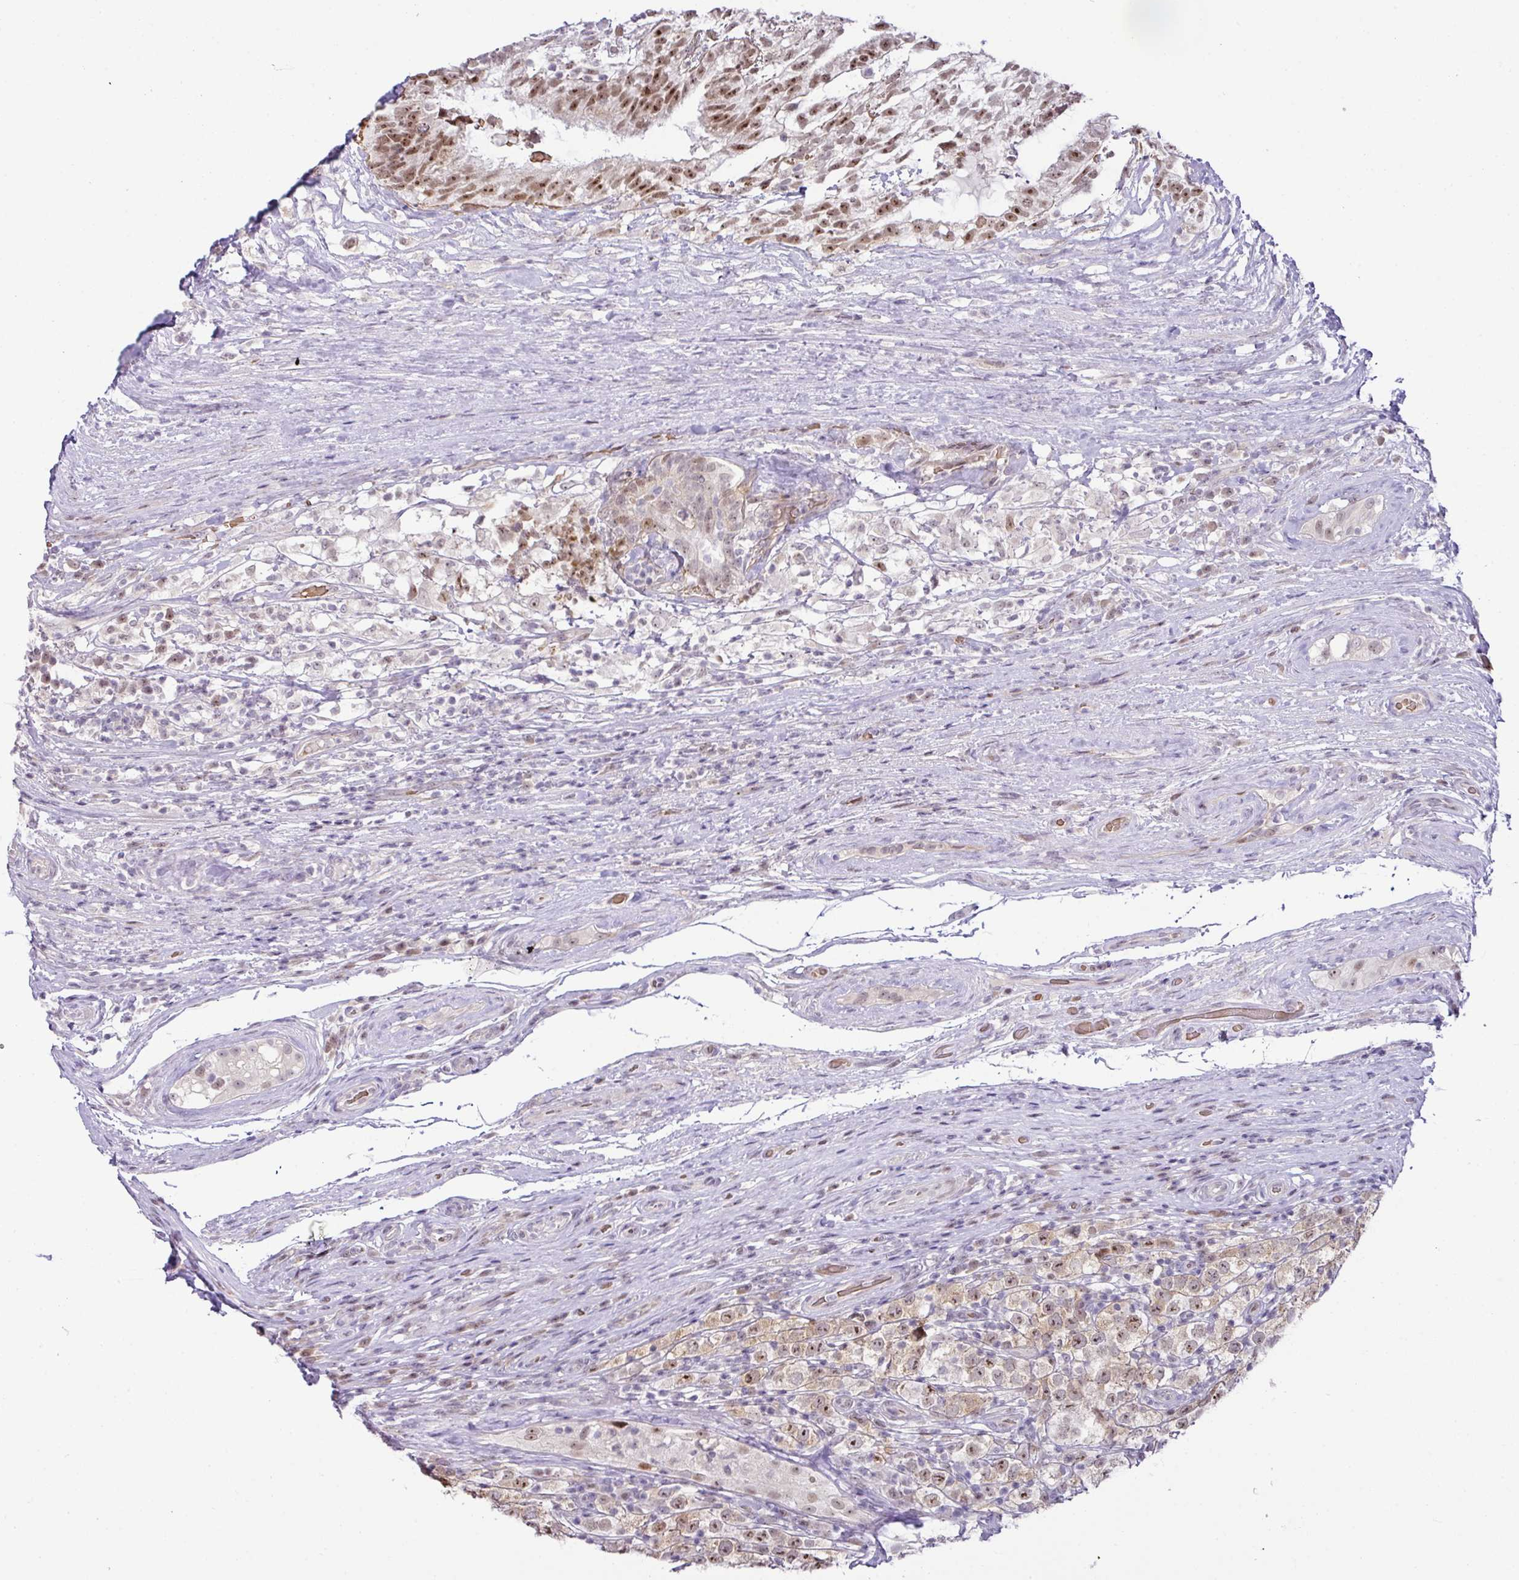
{"staining": {"intensity": "moderate", "quantity": "25%-75%", "location": "nuclear"}, "tissue": "testis cancer", "cell_type": "Tumor cells", "image_type": "cancer", "snomed": [{"axis": "morphology", "description": "Seminoma, NOS"}, {"axis": "morphology", "description": "Carcinoma, Embryonal, NOS"}, {"axis": "topography", "description": "Testis"}], "caption": "Protein staining of seminoma (testis) tissue reveals moderate nuclear expression in approximately 25%-75% of tumor cells. (DAB = brown stain, brightfield microscopy at high magnification).", "gene": "PARP2", "patient": {"sex": "male", "age": 41}}